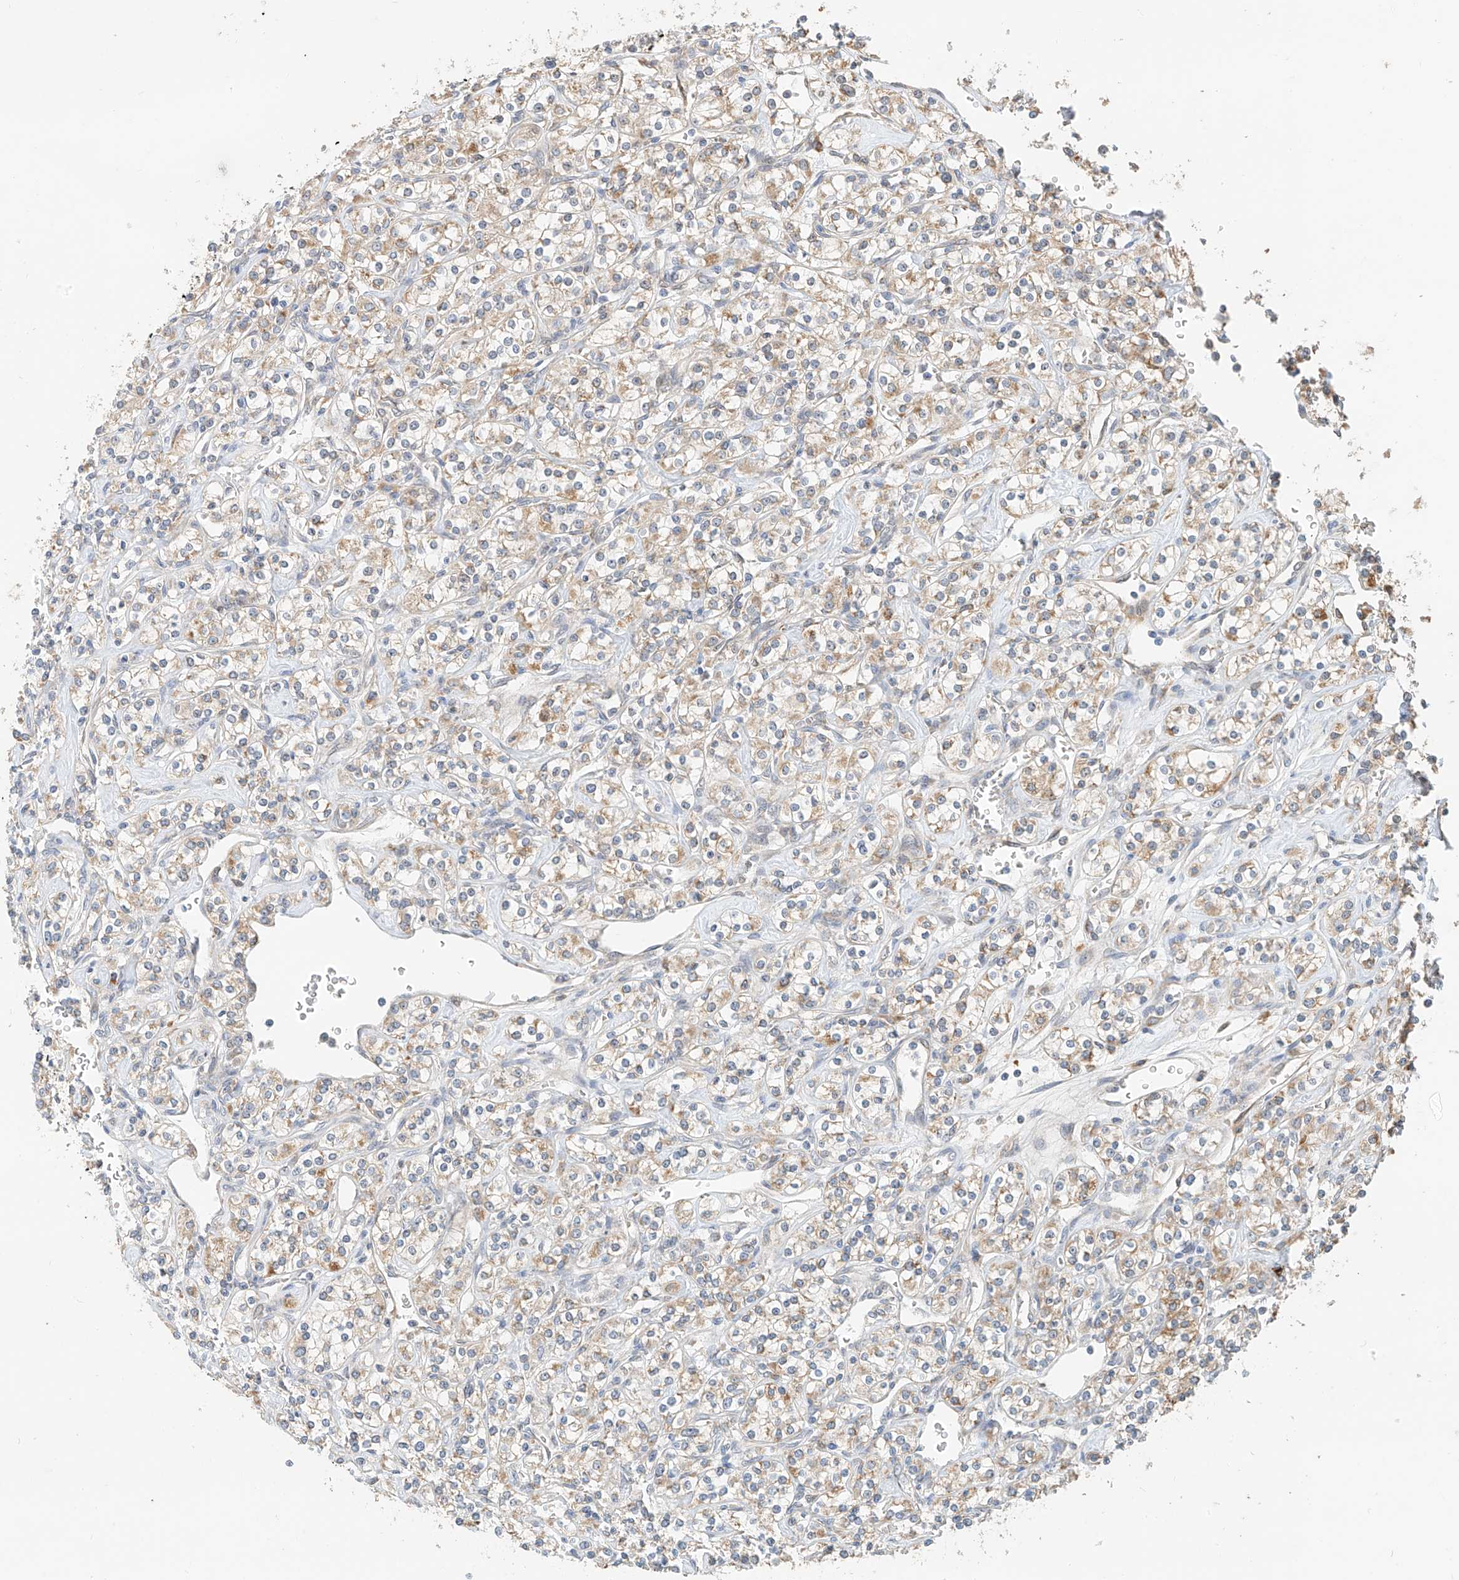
{"staining": {"intensity": "weak", "quantity": ">75%", "location": "cytoplasmic/membranous"}, "tissue": "renal cancer", "cell_type": "Tumor cells", "image_type": "cancer", "snomed": [{"axis": "morphology", "description": "Adenocarcinoma, NOS"}, {"axis": "topography", "description": "Kidney"}], "caption": "Immunohistochemical staining of renal cancer exhibits weak cytoplasmic/membranous protein positivity in about >75% of tumor cells.", "gene": "PPA2", "patient": {"sex": "male", "age": 77}}